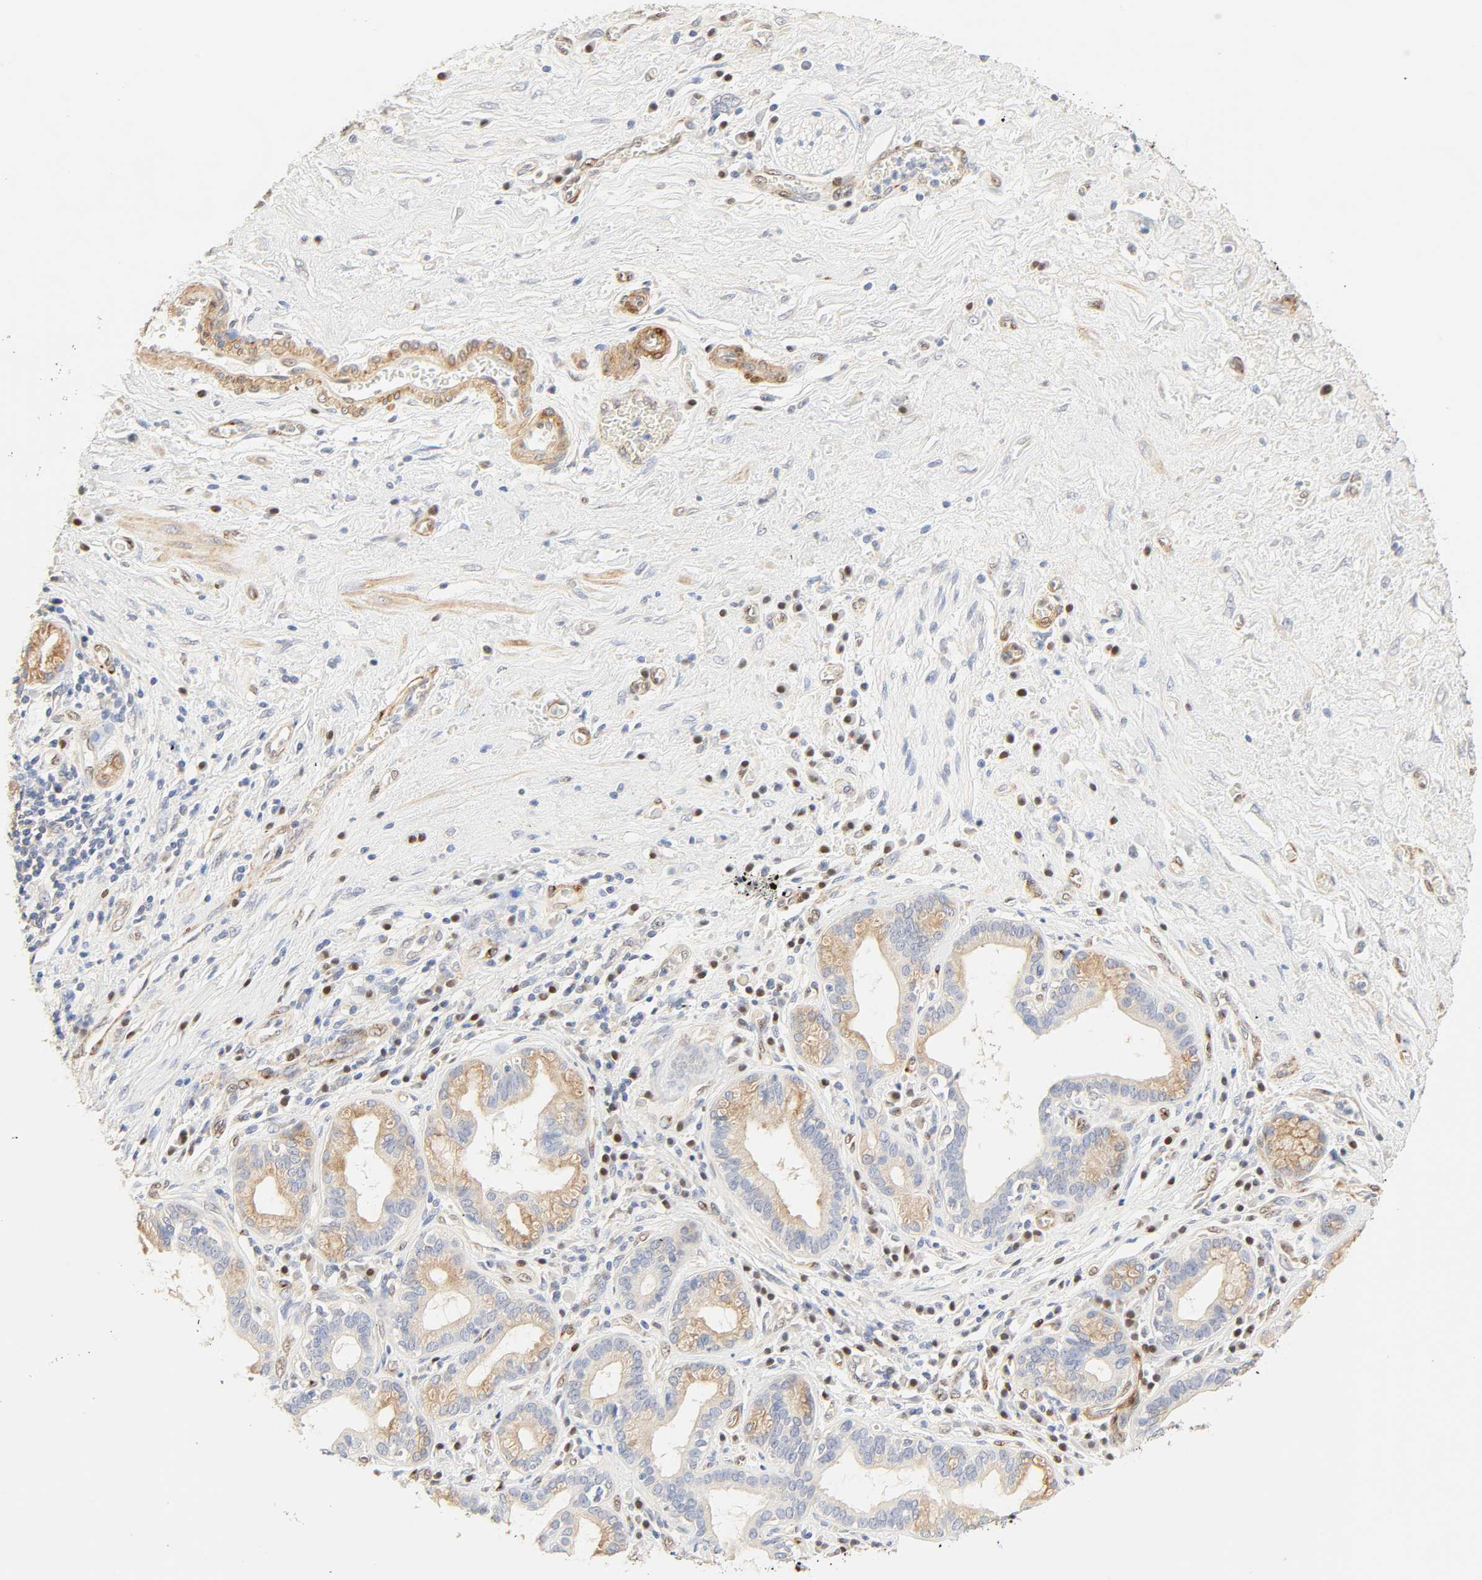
{"staining": {"intensity": "weak", "quantity": "25%-75%", "location": "cytoplasmic/membranous"}, "tissue": "pancreatic cancer", "cell_type": "Tumor cells", "image_type": "cancer", "snomed": [{"axis": "morphology", "description": "Adenocarcinoma, NOS"}, {"axis": "topography", "description": "Pancreas"}], "caption": "Pancreatic cancer stained with IHC displays weak cytoplasmic/membranous staining in about 25%-75% of tumor cells. (Stains: DAB (3,3'-diaminobenzidine) in brown, nuclei in blue, Microscopy: brightfield microscopy at high magnification).", "gene": "BORCS8-MEF2B", "patient": {"sex": "female", "age": 73}}